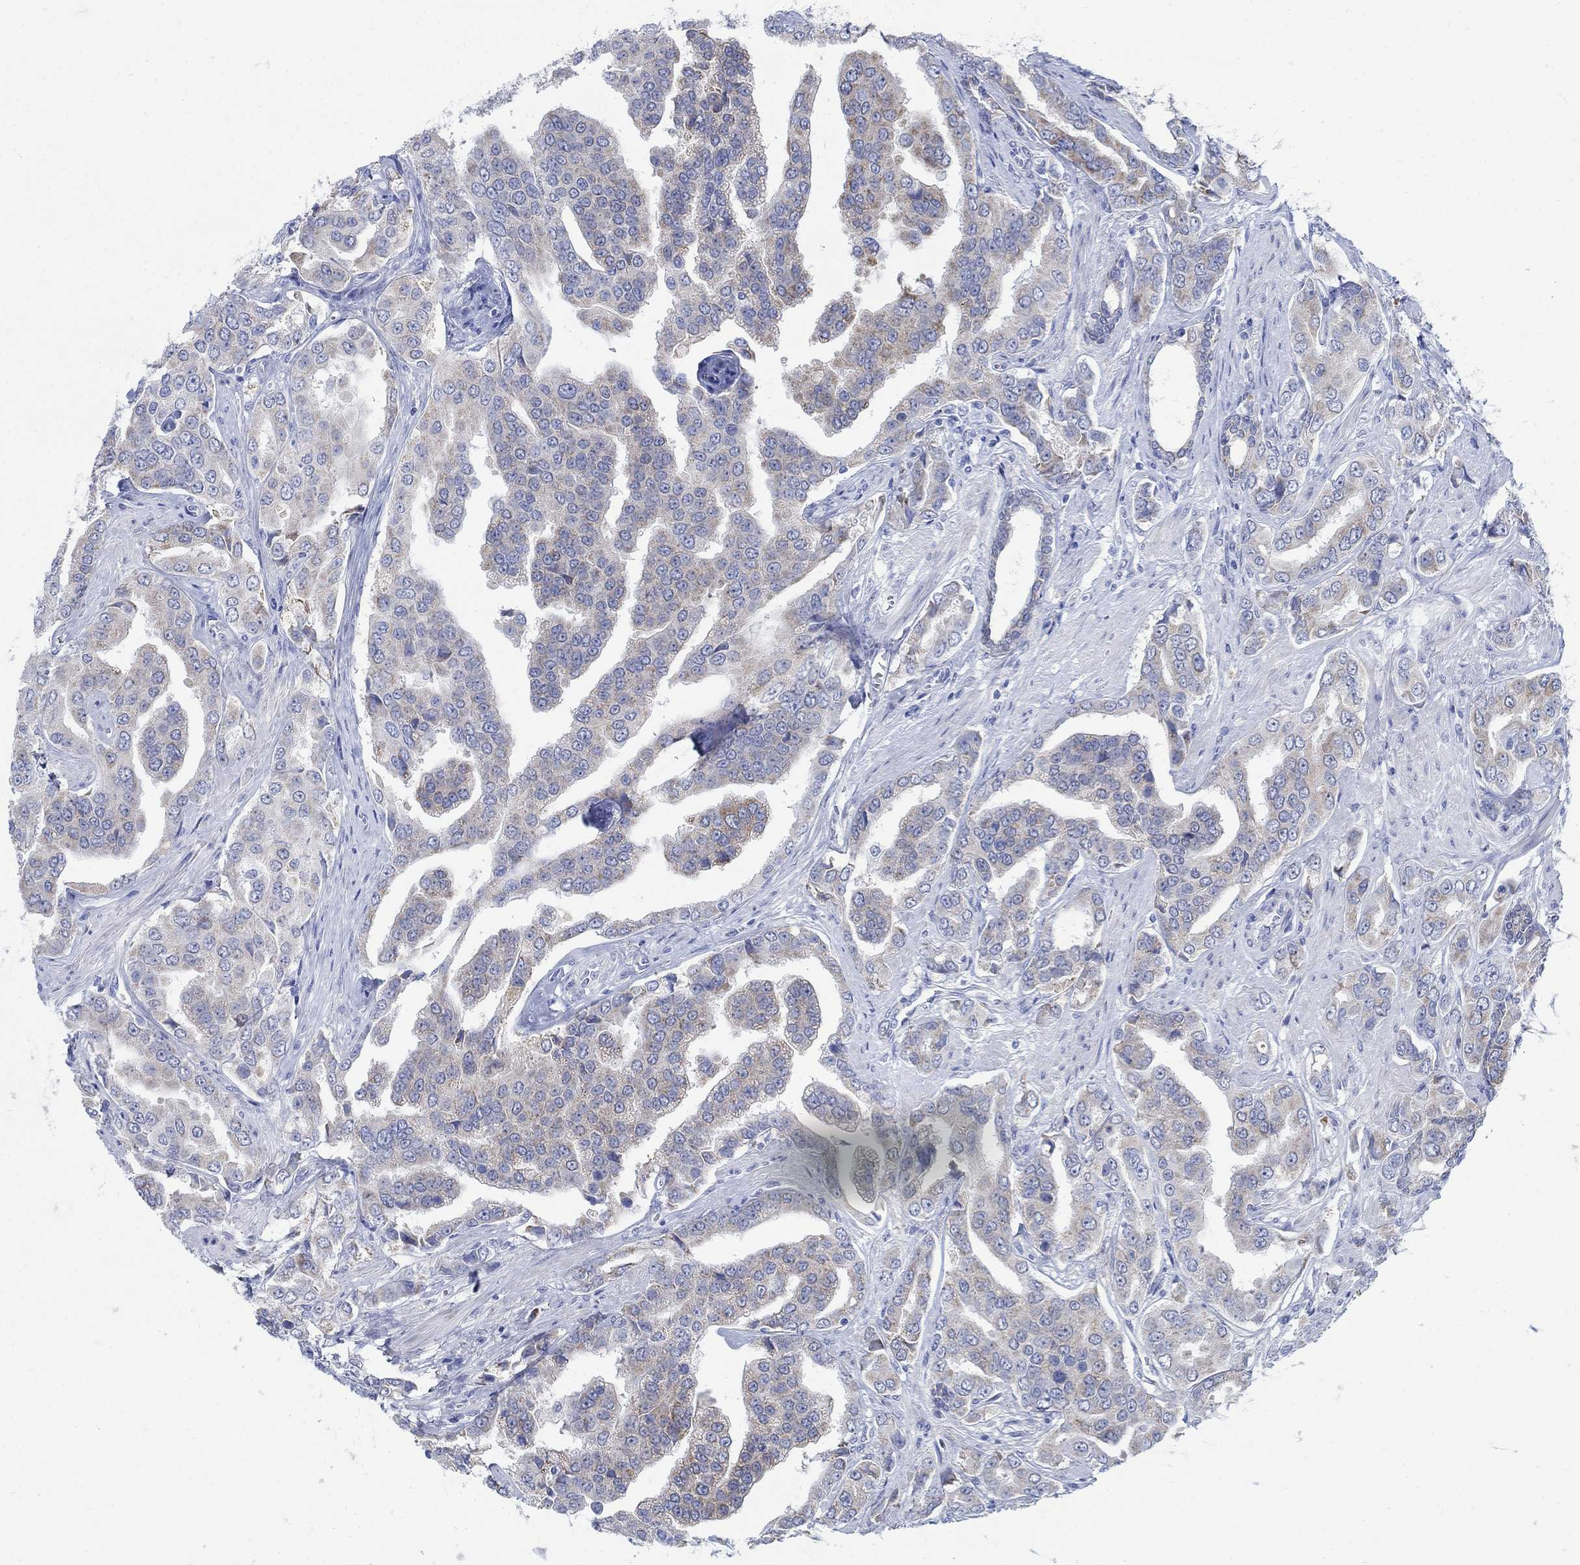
{"staining": {"intensity": "weak", "quantity": "25%-75%", "location": "cytoplasmic/membranous"}, "tissue": "prostate cancer", "cell_type": "Tumor cells", "image_type": "cancer", "snomed": [{"axis": "morphology", "description": "Adenocarcinoma, NOS"}, {"axis": "topography", "description": "Prostate and seminal vesicle, NOS"}, {"axis": "topography", "description": "Prostate"}], "caption": "Prostate cancer stained with IHC demonstrates weak cytoplasmic/membranous positivity in about 25%-75% of tumor cells.", "gene": "ZDHHC14", "patient": {"sex": "male", "age": 69}}